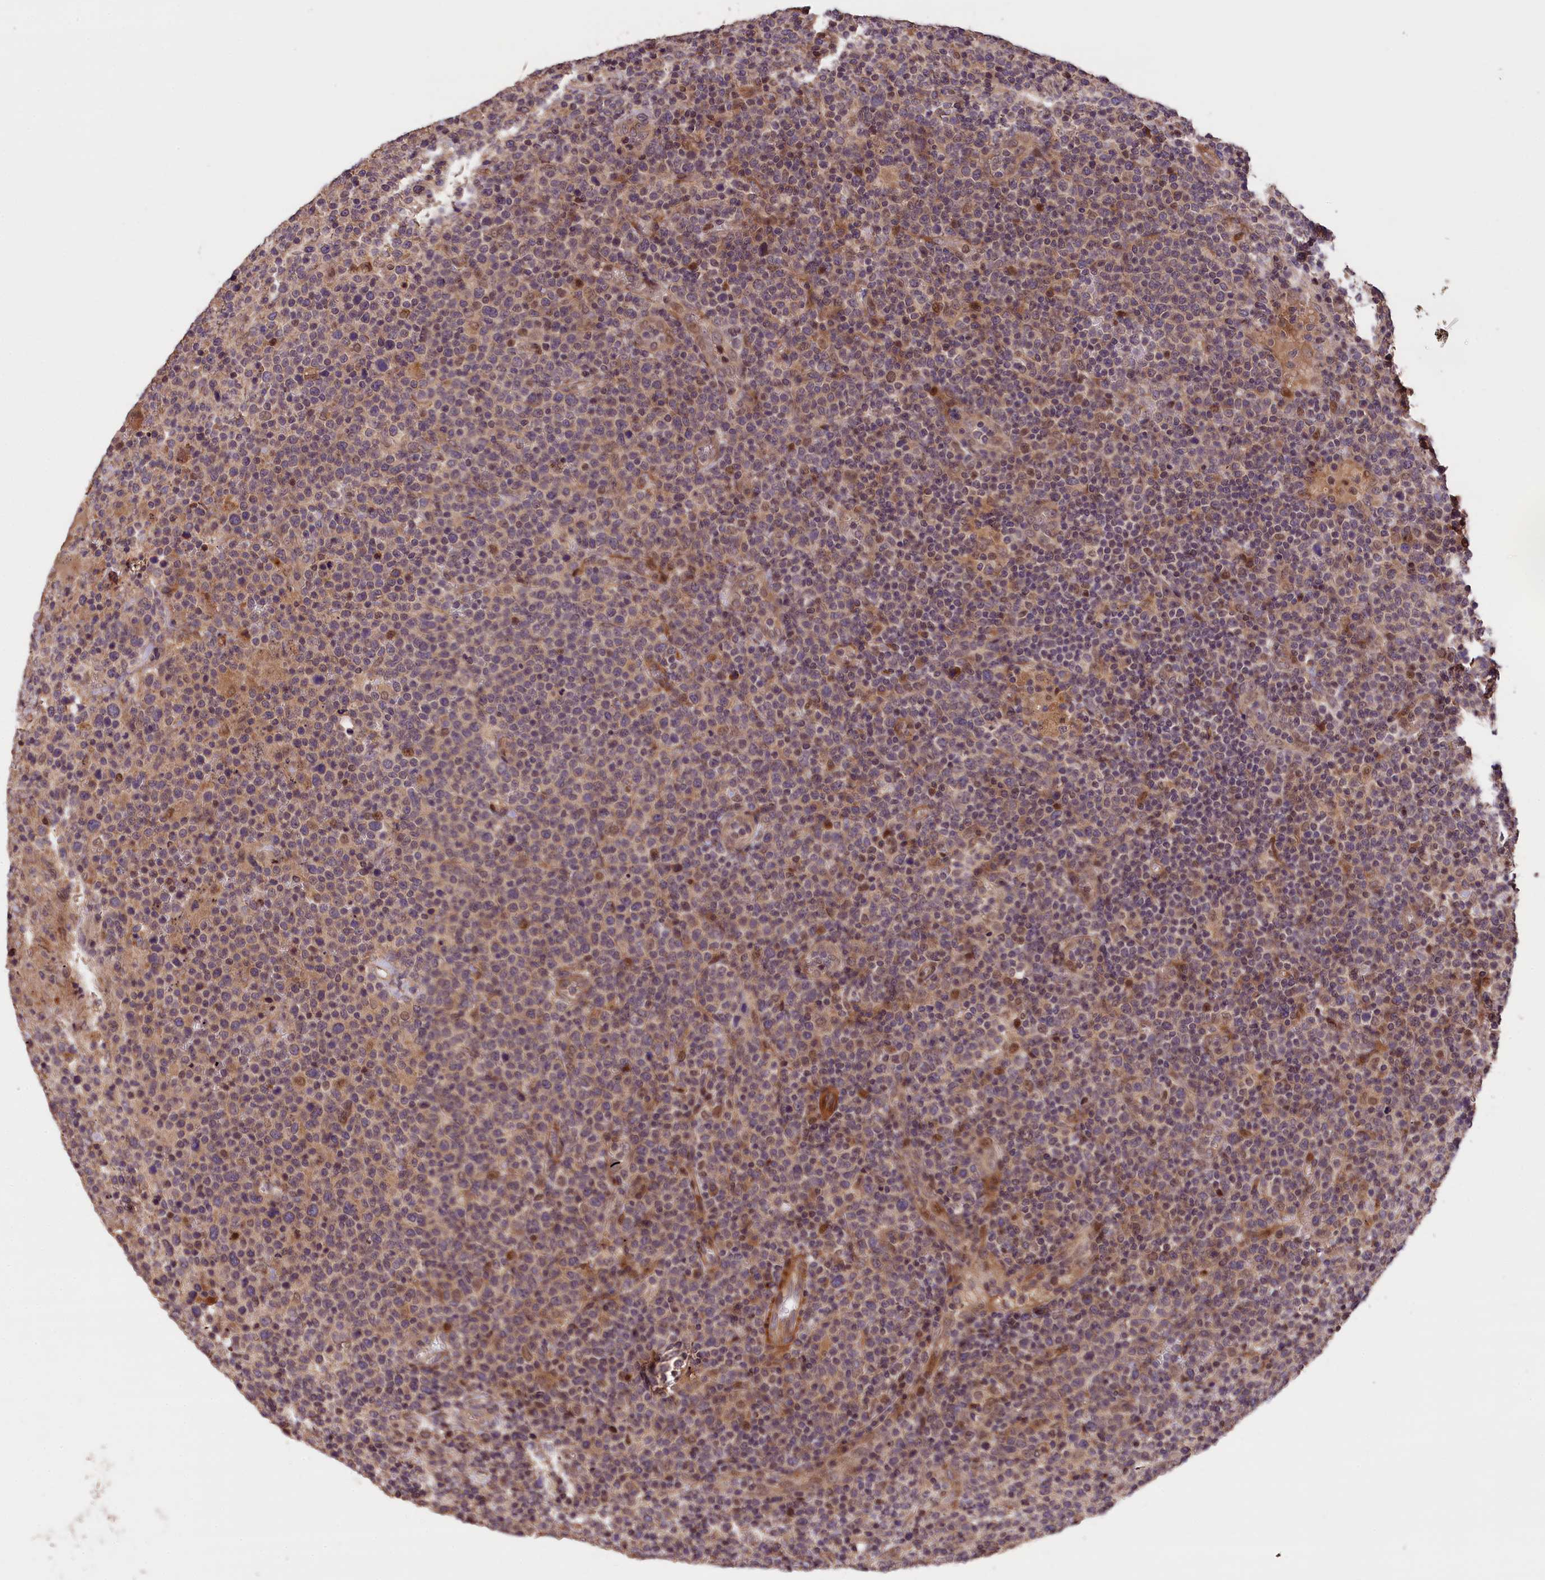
{"staining": {"intensity": "weak", "quantity": "25%-75%", "location": "cytoplasmic/membranous"}, "tissue": "lymphoma", "cell_type": "Tumor cells", "image_type": "cancer", "snomed": [{"axis": "morphology", "description": "Malignant lymphoma, non-Hodgkin's type, High grade"}, {"axis": "topography", "description": "Lymph node"}], "caption": "About 25%-75% of tumor cells in malignant lymphoma, non-Hodgkin's type (high-grade) exhibit weak cytoplasmic/membranous protein expression as visualized by brown immunohistochemical staining.", "gene": "DNAJB9", "patient": {"sex": "male", "age": 61}}